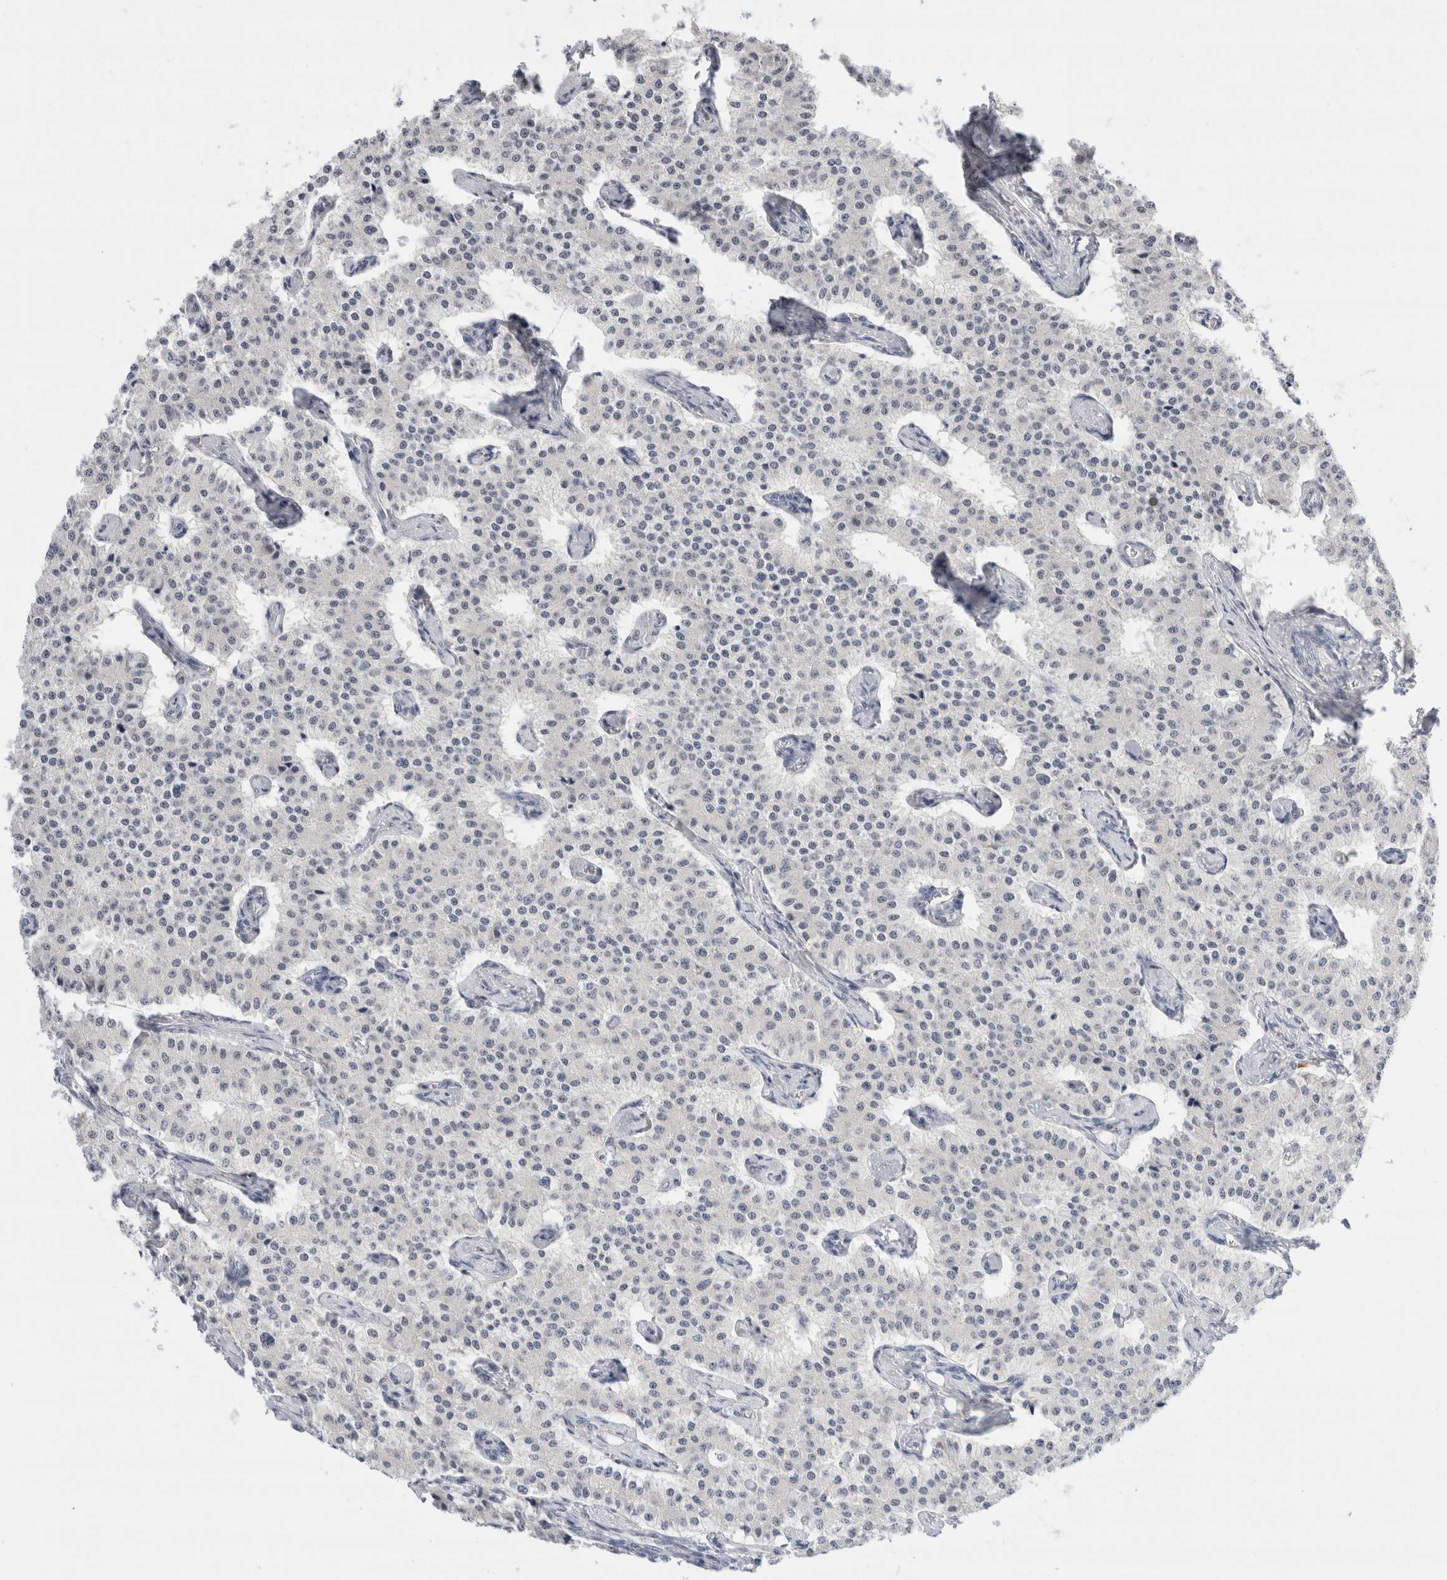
{"staining": {"intensity": "negative", "quantity": "none", "location": "none"}, "tissue": "carcinoid", "cell_type": "Tumor cells", "image_type": "cancer", "snomed": [{"axis": "morphology", "description": "Carcinoid, malignant, NOS"}, {"axis": "topography", "description": "Colon"}], "caption": "Tumor cells are negative for protein expression in human carcinoid.", "gene": "SLC22A12", "patient": {"sex": "female", "age": 52}}